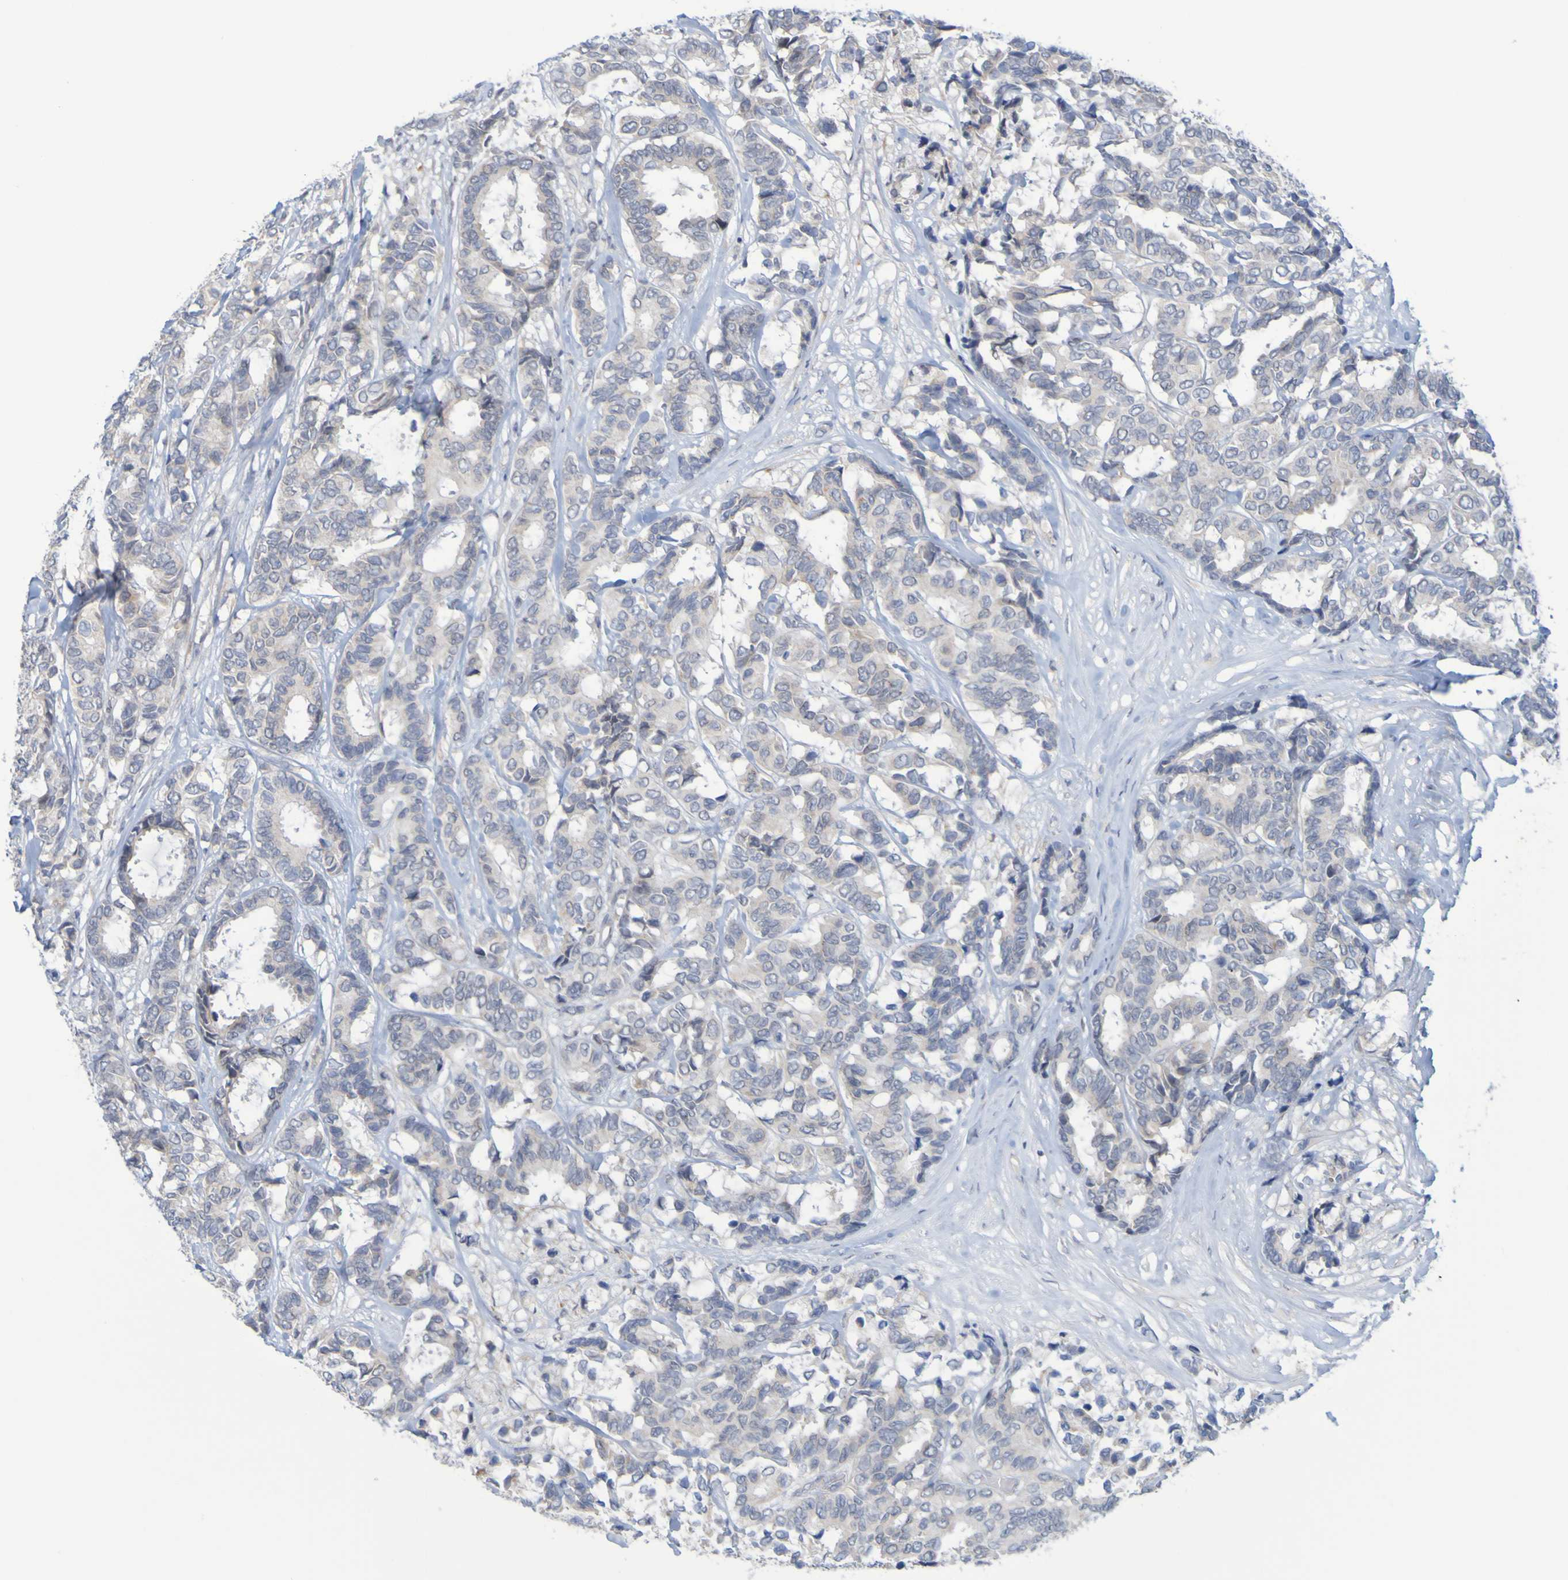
{"staining": {"intensity": "weak", "quantity": "<25%", "location": "cytoplasmic/membranous"}, "tissue": "breast cancer", "cell_type": "Tumor cells", "image_type": "cancer", "snomed": [{"axis": "morphology", "description": "Duct carcinoma"}, {"axis": "topography", "description": "Breast"}], "caption": "This is a photomicrograph of IHC staining of breast cancer, which shows no positivity in tumor cells.", "gene": "LILRB5", "patient": {"sex": "female", "age": 87}}